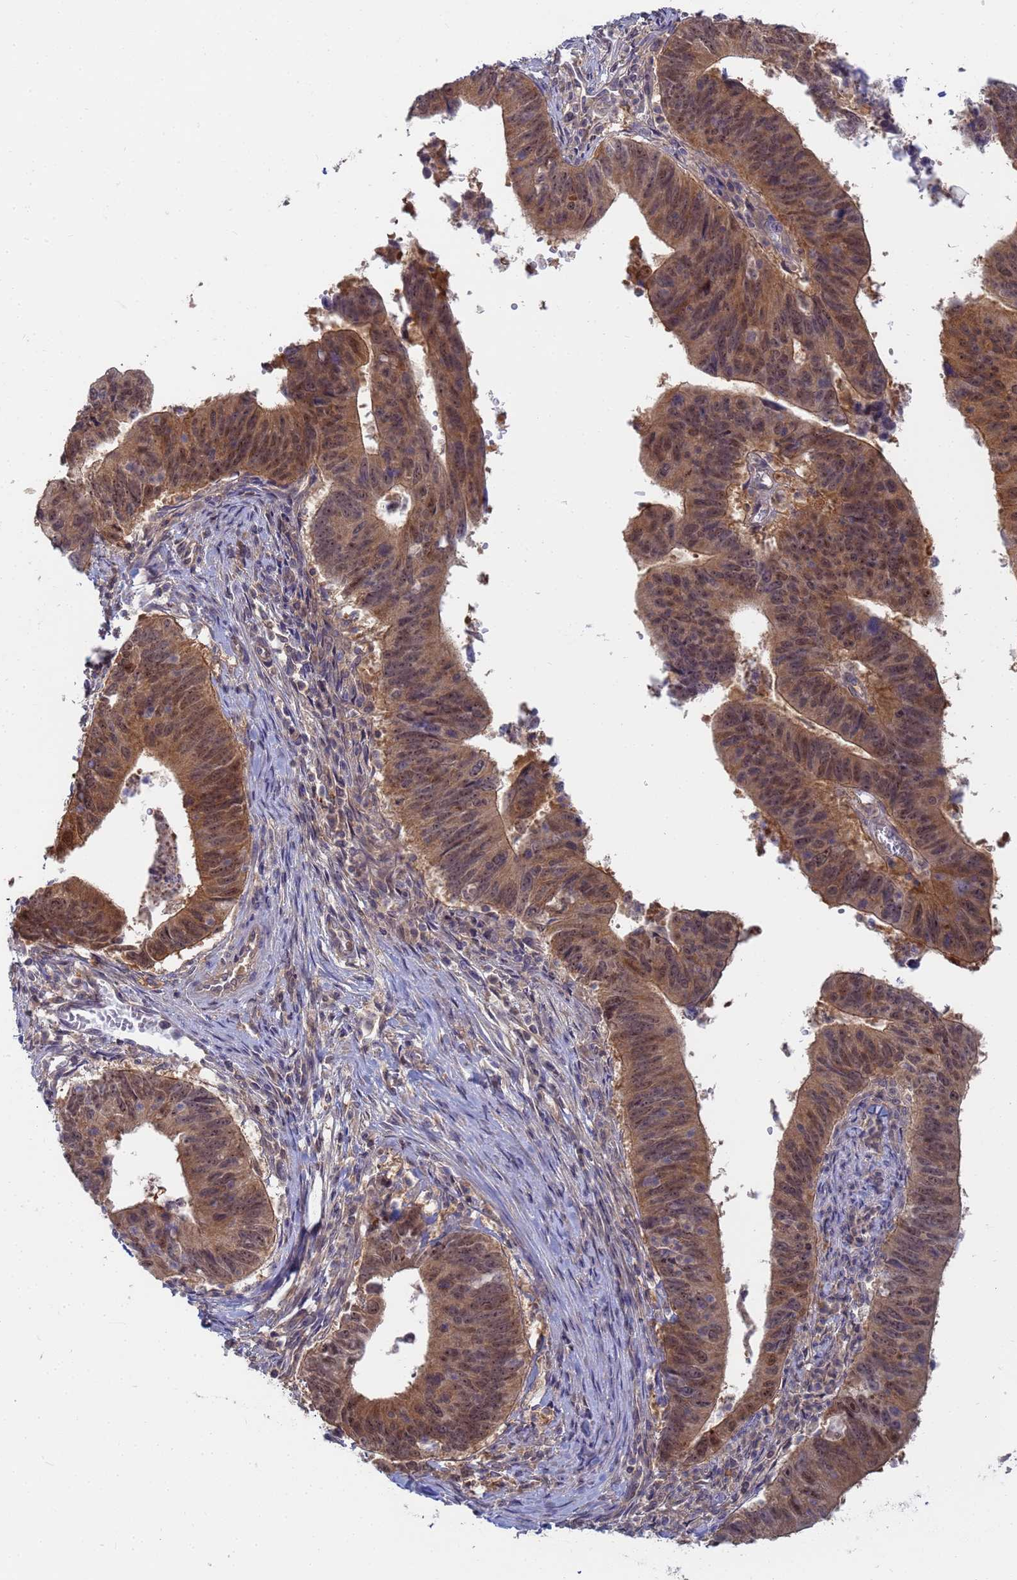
{"staining": {"intensity": "moderate", "quantity": ">75%", "location": "cytoplasmic/membranous,nuclear"}, "tissue": "stomach cancer", "cell_type": "Tumor cells", "image_type": "cancer", "snomed": [{"axis": "morphology", "description": "Adenocarcinoma, NOS"}, {"axis": "topography", "description": "Stomach"}], "caption": "Brown immunohistochemical staining in human stomach adenocarcinoma exhibits moderate cytoplasmic/membranous and nuclear positivity in about >75% of tumor cells.", "gene": "SHARPIN", "patient": {"sex": "male", "age": 59}}